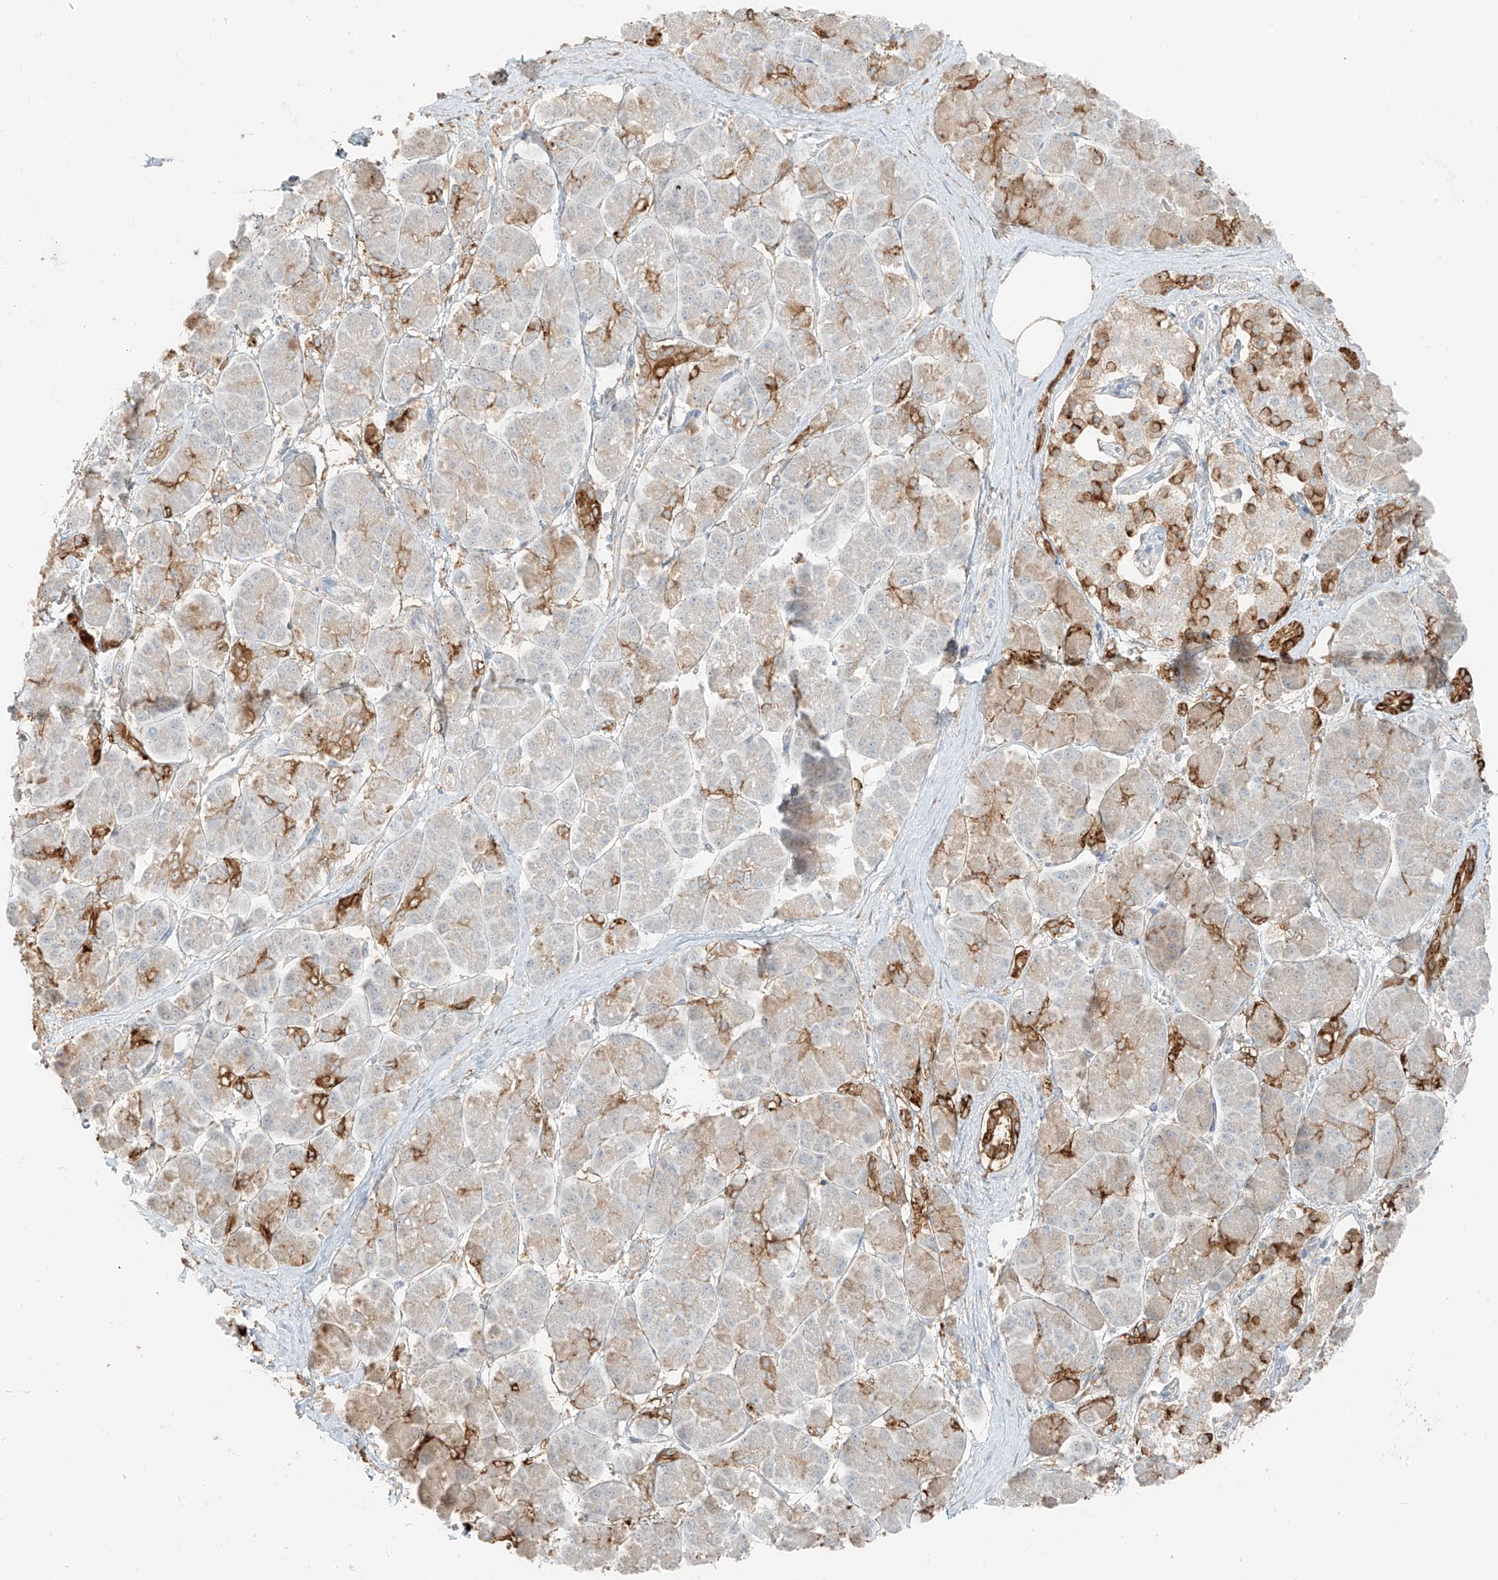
{"staining": {"intensity": "weak", "quantity": "<25%", "location": "cytoplasmic/membranous"}, "tissue": "pancreatic cancer", "cell_type": "Tumor cells", "image_type": "cancer", "snomed": [{"axis": "morphology", "description": "Normal tissue, NOS"}, {"axis": "morphology", "description": "Adenocarcinoma, NOS"}, {"axis": "topography", "description": "Pancreas"}], "caption": "This is a image of IHC staining of pancreatic cancer, which shows no expression in tumor cells. The staining is performed using DAB (3,3'-diaminobenzidine) brown chromogen with nuclei counter-stained in using hematoxylin.", "gene": "FSTL1", "patient": {"sex": "female", "age": 68}}